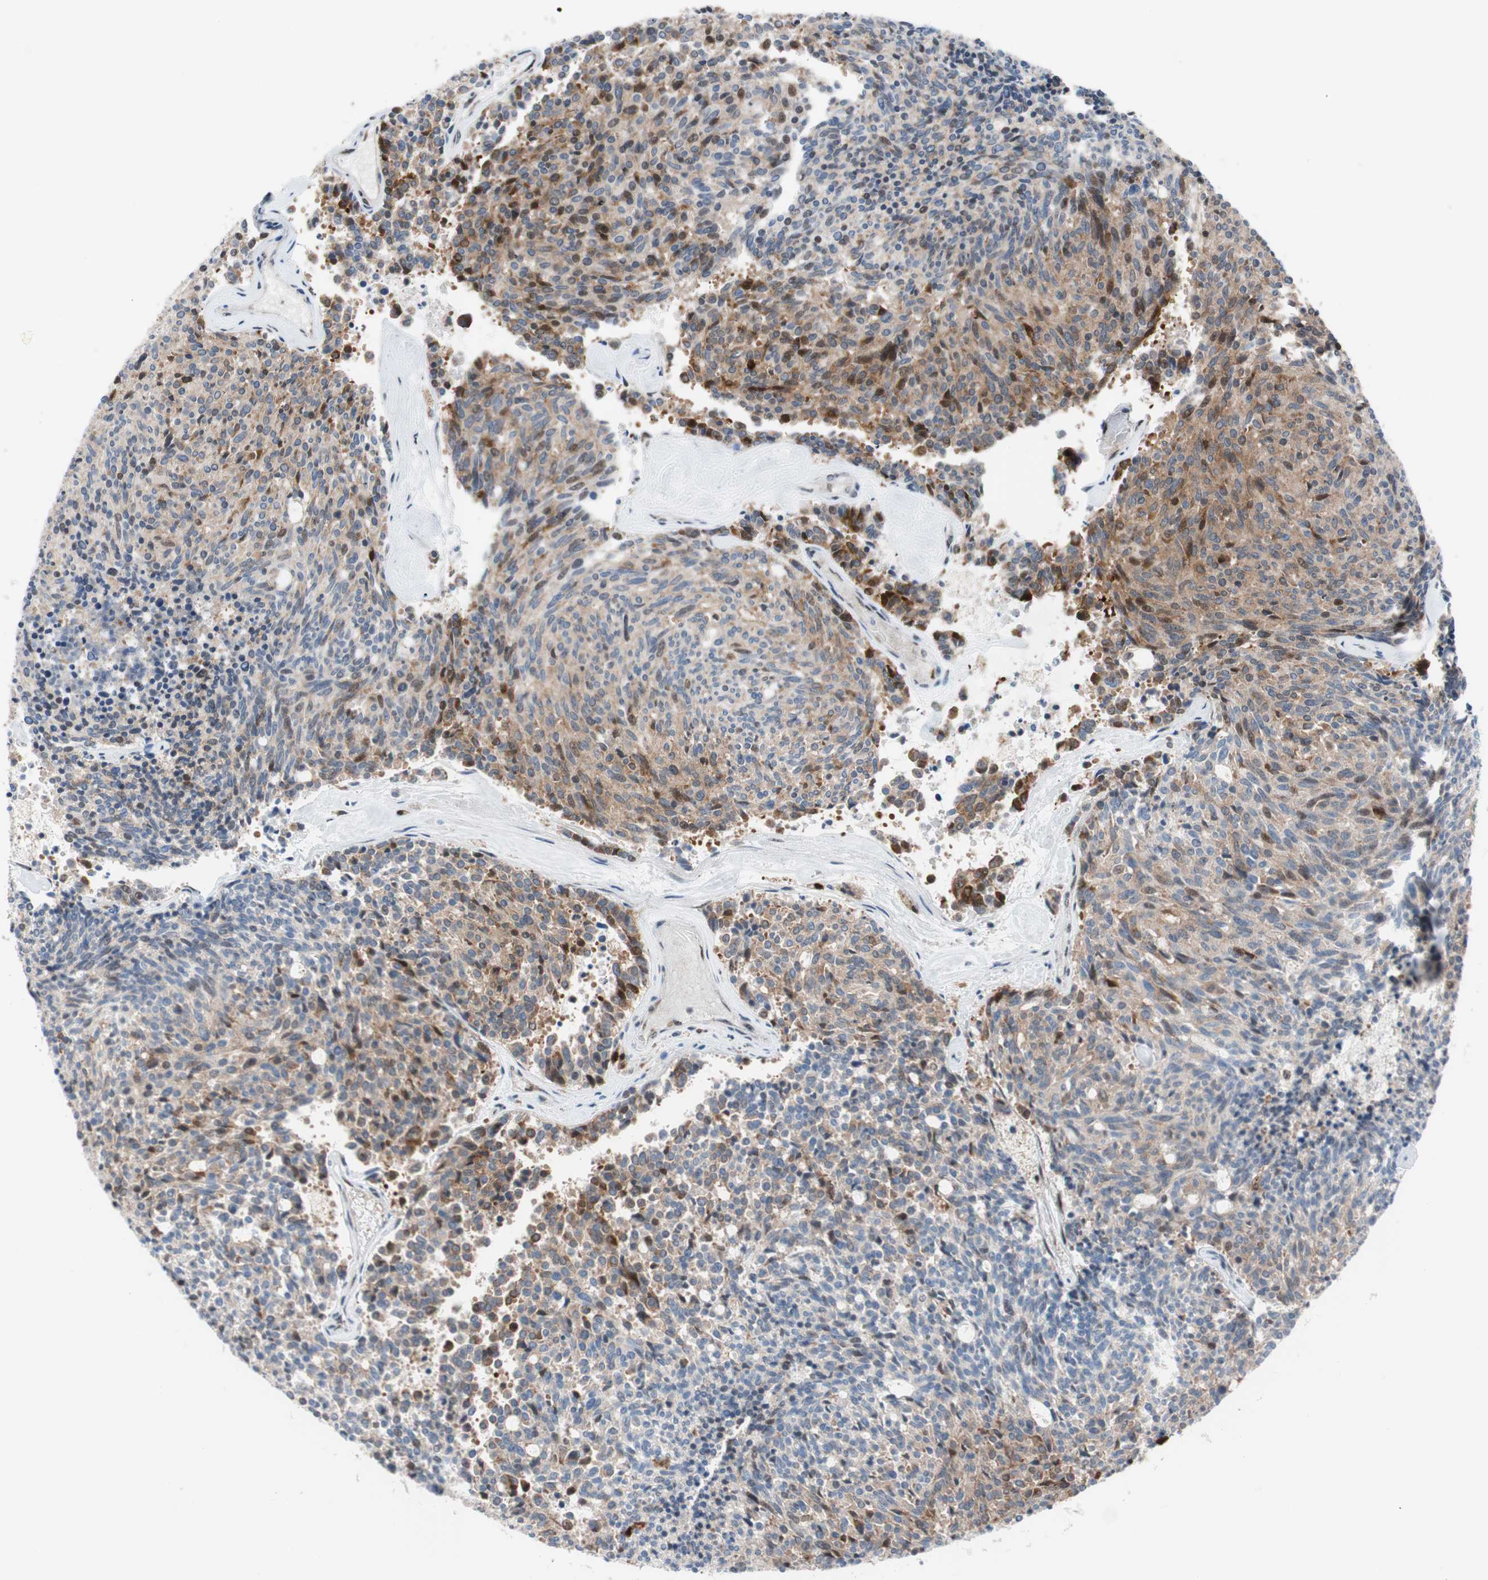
{"staining": {"intensity": "moderate", "quantity": "25%-75%", "location": "cytoplasmic/membranous,nuclear"}, "tissue": "carcinoid", "cell_type": "Tumor cells", "image_type": "cancer", "snomed": [{"axis": "morphology", "description": "Carcinoid, malignant, NOS"}, {"axis": "topography", "description": "Pancreas"}], "caption": "Immunohistochemistry of malignant carcinoid reveals medium levels of moderate cytoplasmic/membranous and nuclear expression in about 25%-75% of tumor cells.", "gene": "RGS10", "patient": {"sex": "female", "age": 54}}